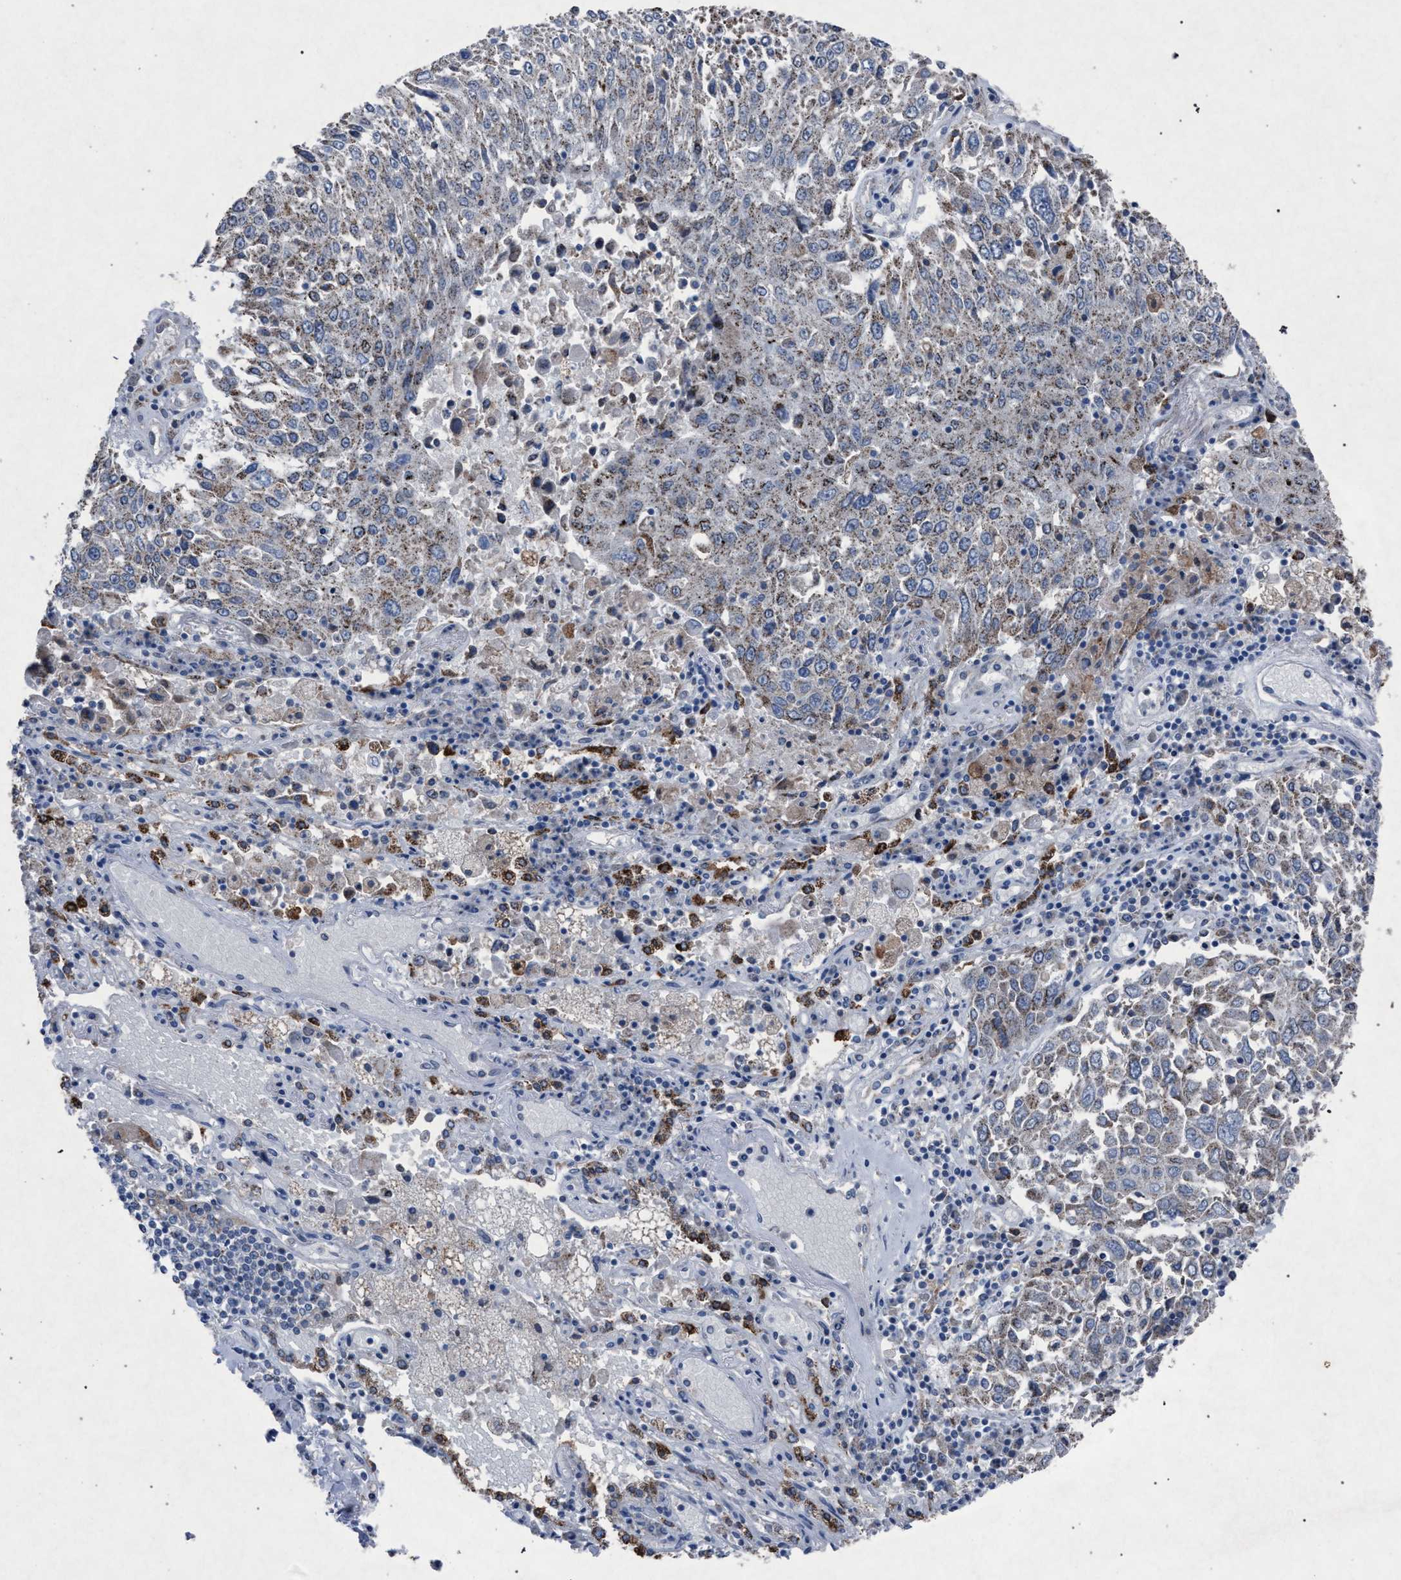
{"staining": {"intensity": "weak", "quantity": "25%-75%", "location": "cytoplasmic/membranous"}, "tissue": "lung cancer", "cell_type": "Tumor cells", "image_type": "cancer", "snomed": [{"axis": "morphology", "description": "Squamous cell carcinoma, NOS"}, {"axis": "topography", "description": "Lung"}], "caption": "Immunohistochemical staining of lung squamous cell carcinoma displays low levels of weak cytoplasmic/membranous protein expression in approximately 25%-75% of tumor cells.", "gene": "HSD17B4", "patient": {"sex": "male", "age": 65}}